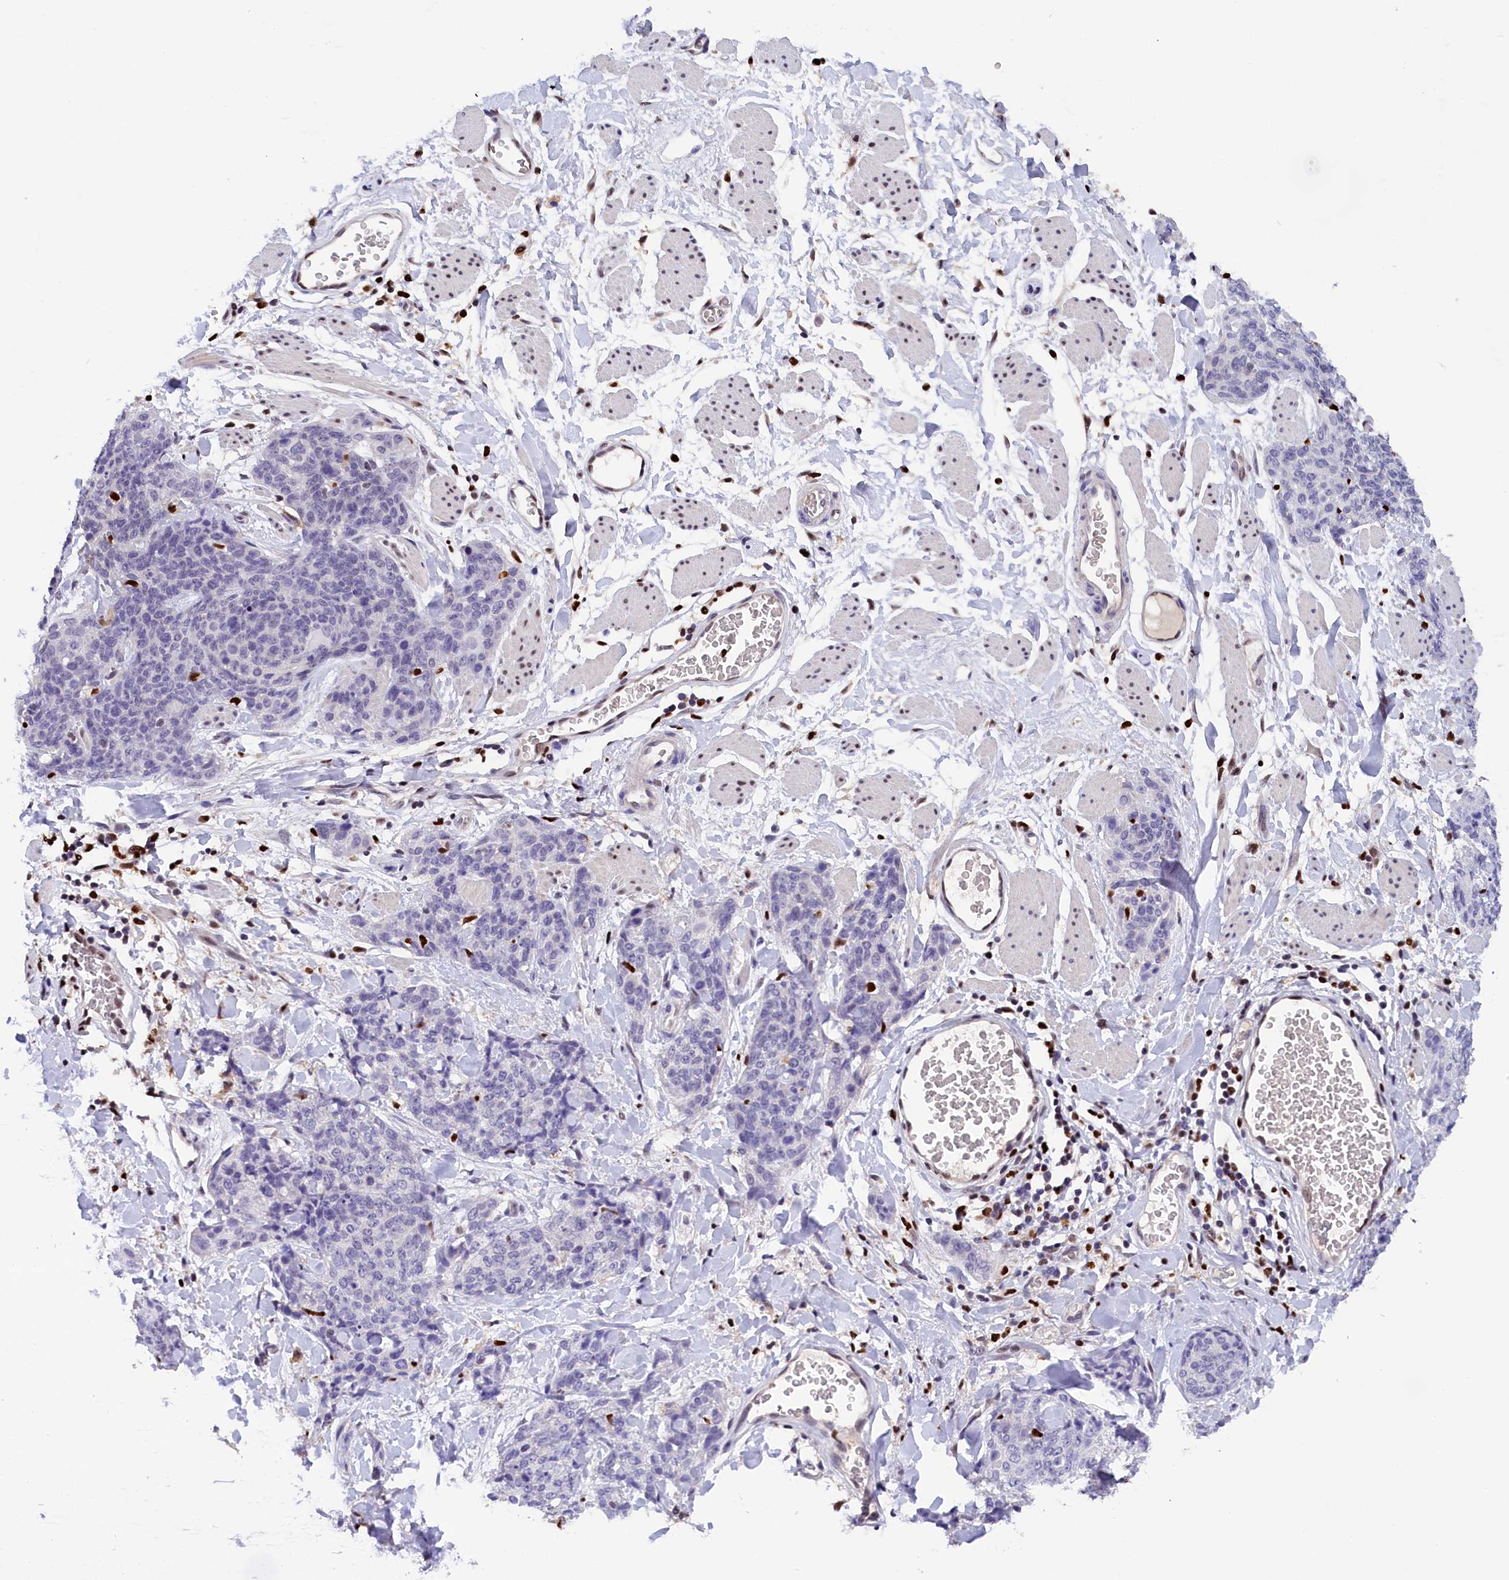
{"staining": {"intensity": "negative", "quantity": "none", "location": "none"}, "tissue": "skin cancer", "cell_type": "Tumor cells", "image_type": "cancer", "snomed": [{"axis": "morphology", "description": "Squamous cell carcinoma, NOS"}, {"axis": "topography", "description": "Skin"}, {"axis": "topography", "description": "Vulva"}], "caption": "Protein analysis of squamous cell carcinoma (skin) reveals no significant expression in tumor cells.", "gene": "BTBD9", "patient": {"sex": "female", "age": 85}}